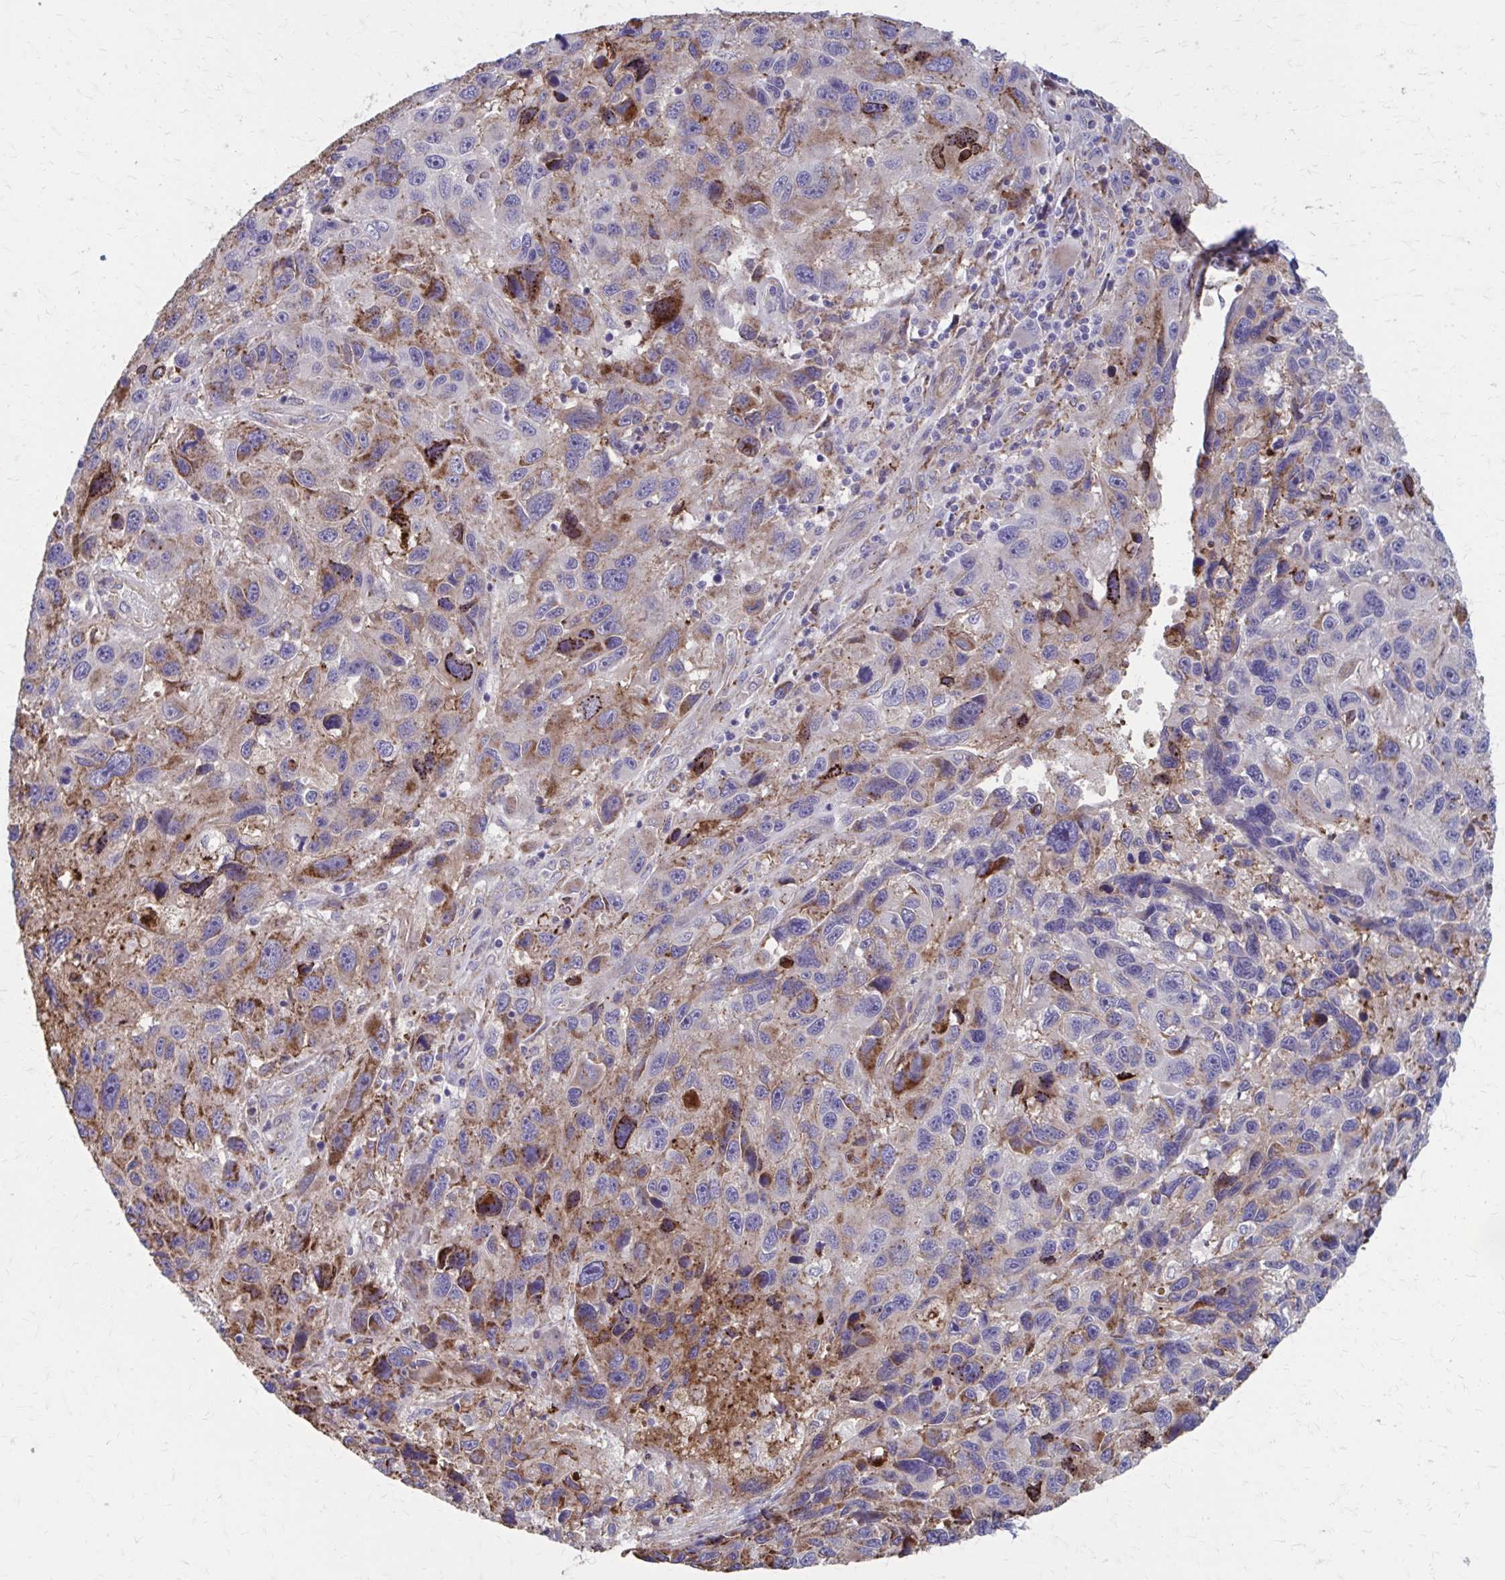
{"staining": {"intensity": "moderate", "quantity": ">75%", "location": "cytoplasmic/membranous"}, "tissue": "melanoma", "cell_type": "Tumor cells", "image_type": "cancer", "snomed": [{"axis": "morphology", "description": "Malignant melanoma, NOS"}, {"axis": "topography", "description": "Skin"}], "caption": "An immunohistochemistry image of tumor tissue is shown. Protein staining in brown highlights moderate cytoplasmic/membranous positivity in malignant melanoma within tumor cells.", "gene": "MMP14", "patient": {"sex": "male", "age": 53}}